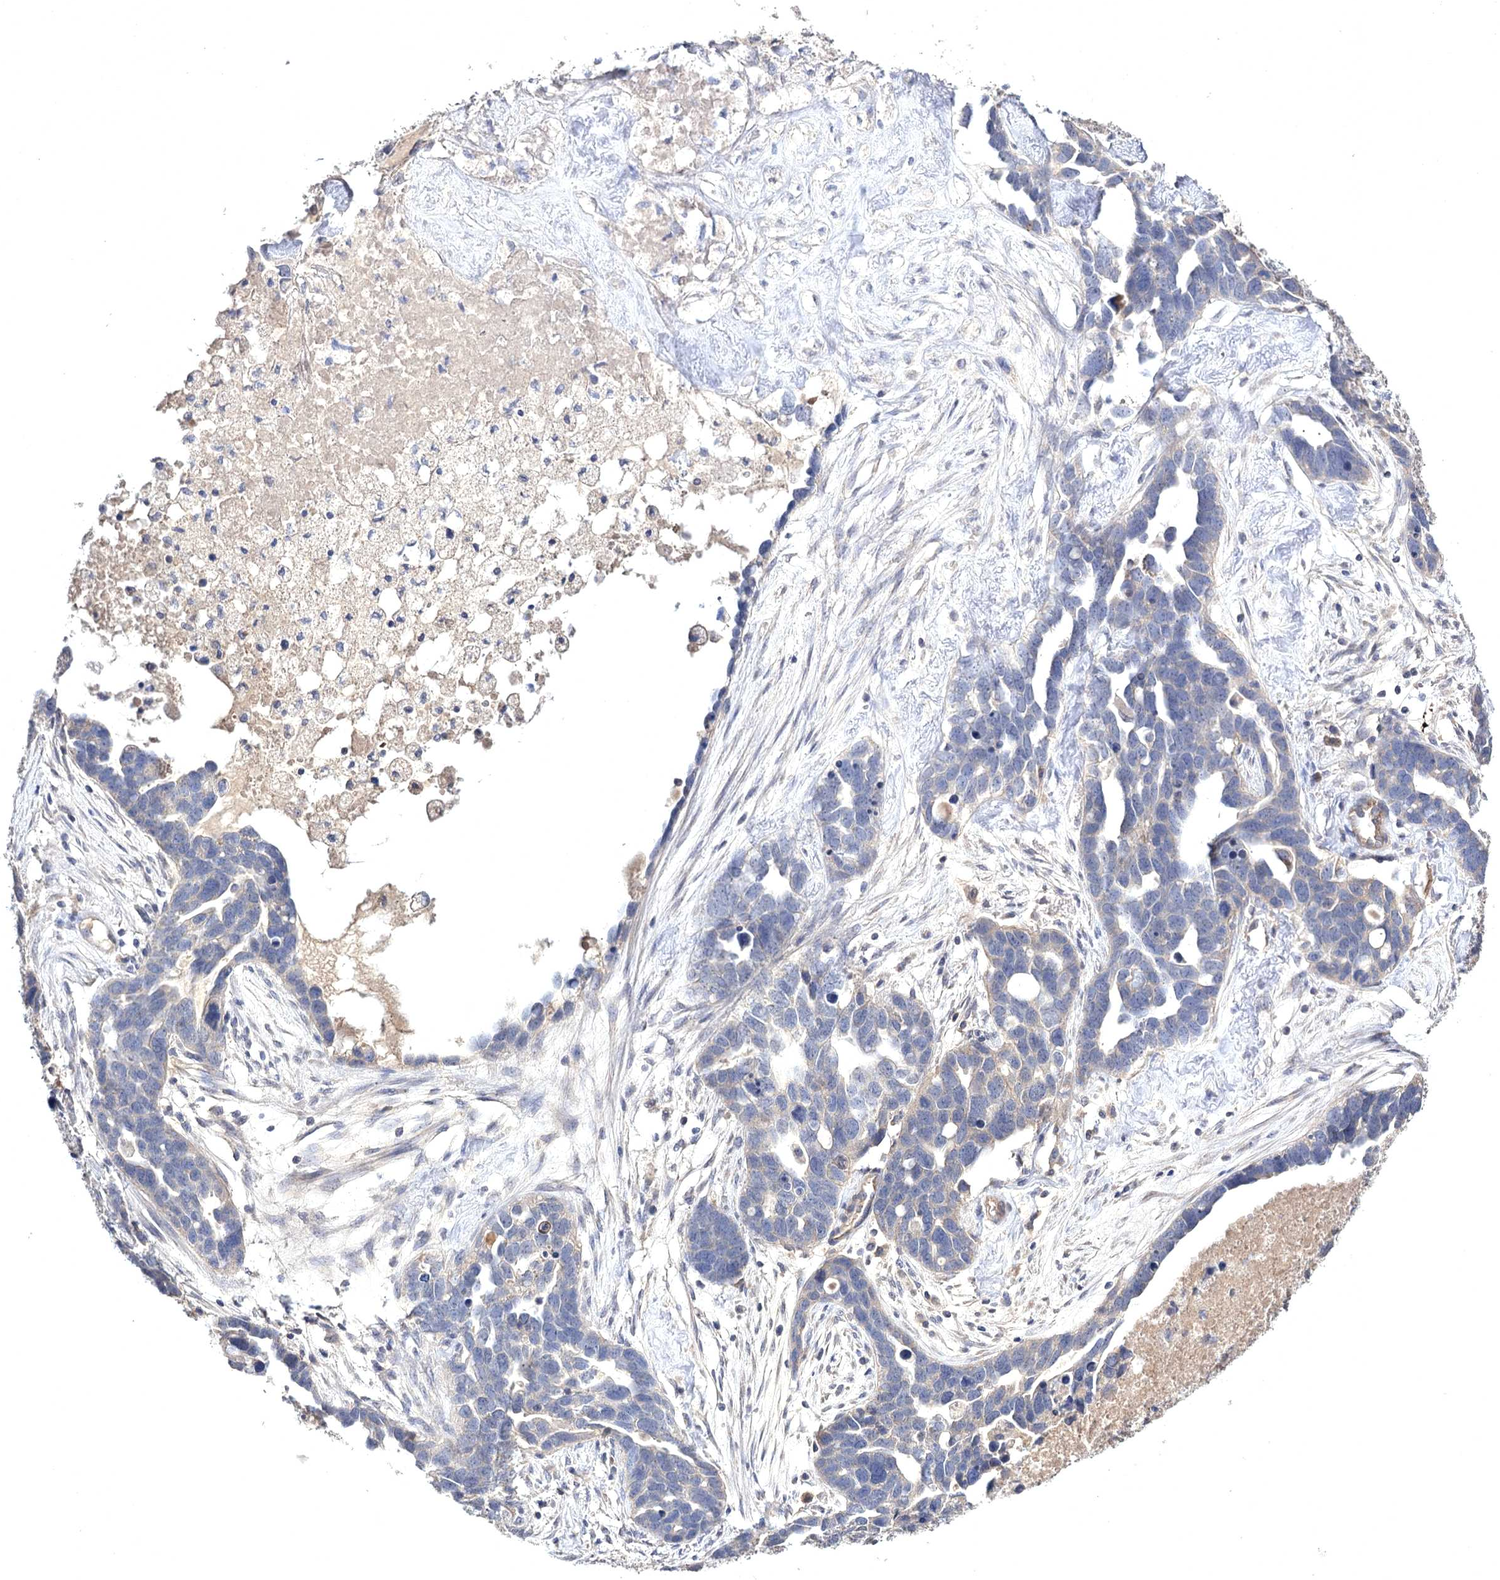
{"staining": {"intensity": "negative", "quantity": "none", "location": "none"}, "tissue": "ovarian cancer", "cell_type": "Tumor cells", "image_type": "cancer", "snomed": [{"axis": "morphology", "description": "Cystadenocarcinoma, serous, NOS"}, {"axis": "topography", "description": "Ovary"}], "caption": "IHC photomicrograph of human ovarian cancer stained for a protein (brown), which displays no expression in tumor cells.", "gene": "SEMA4G", "patient": {"sex": "female", "age": 54}}